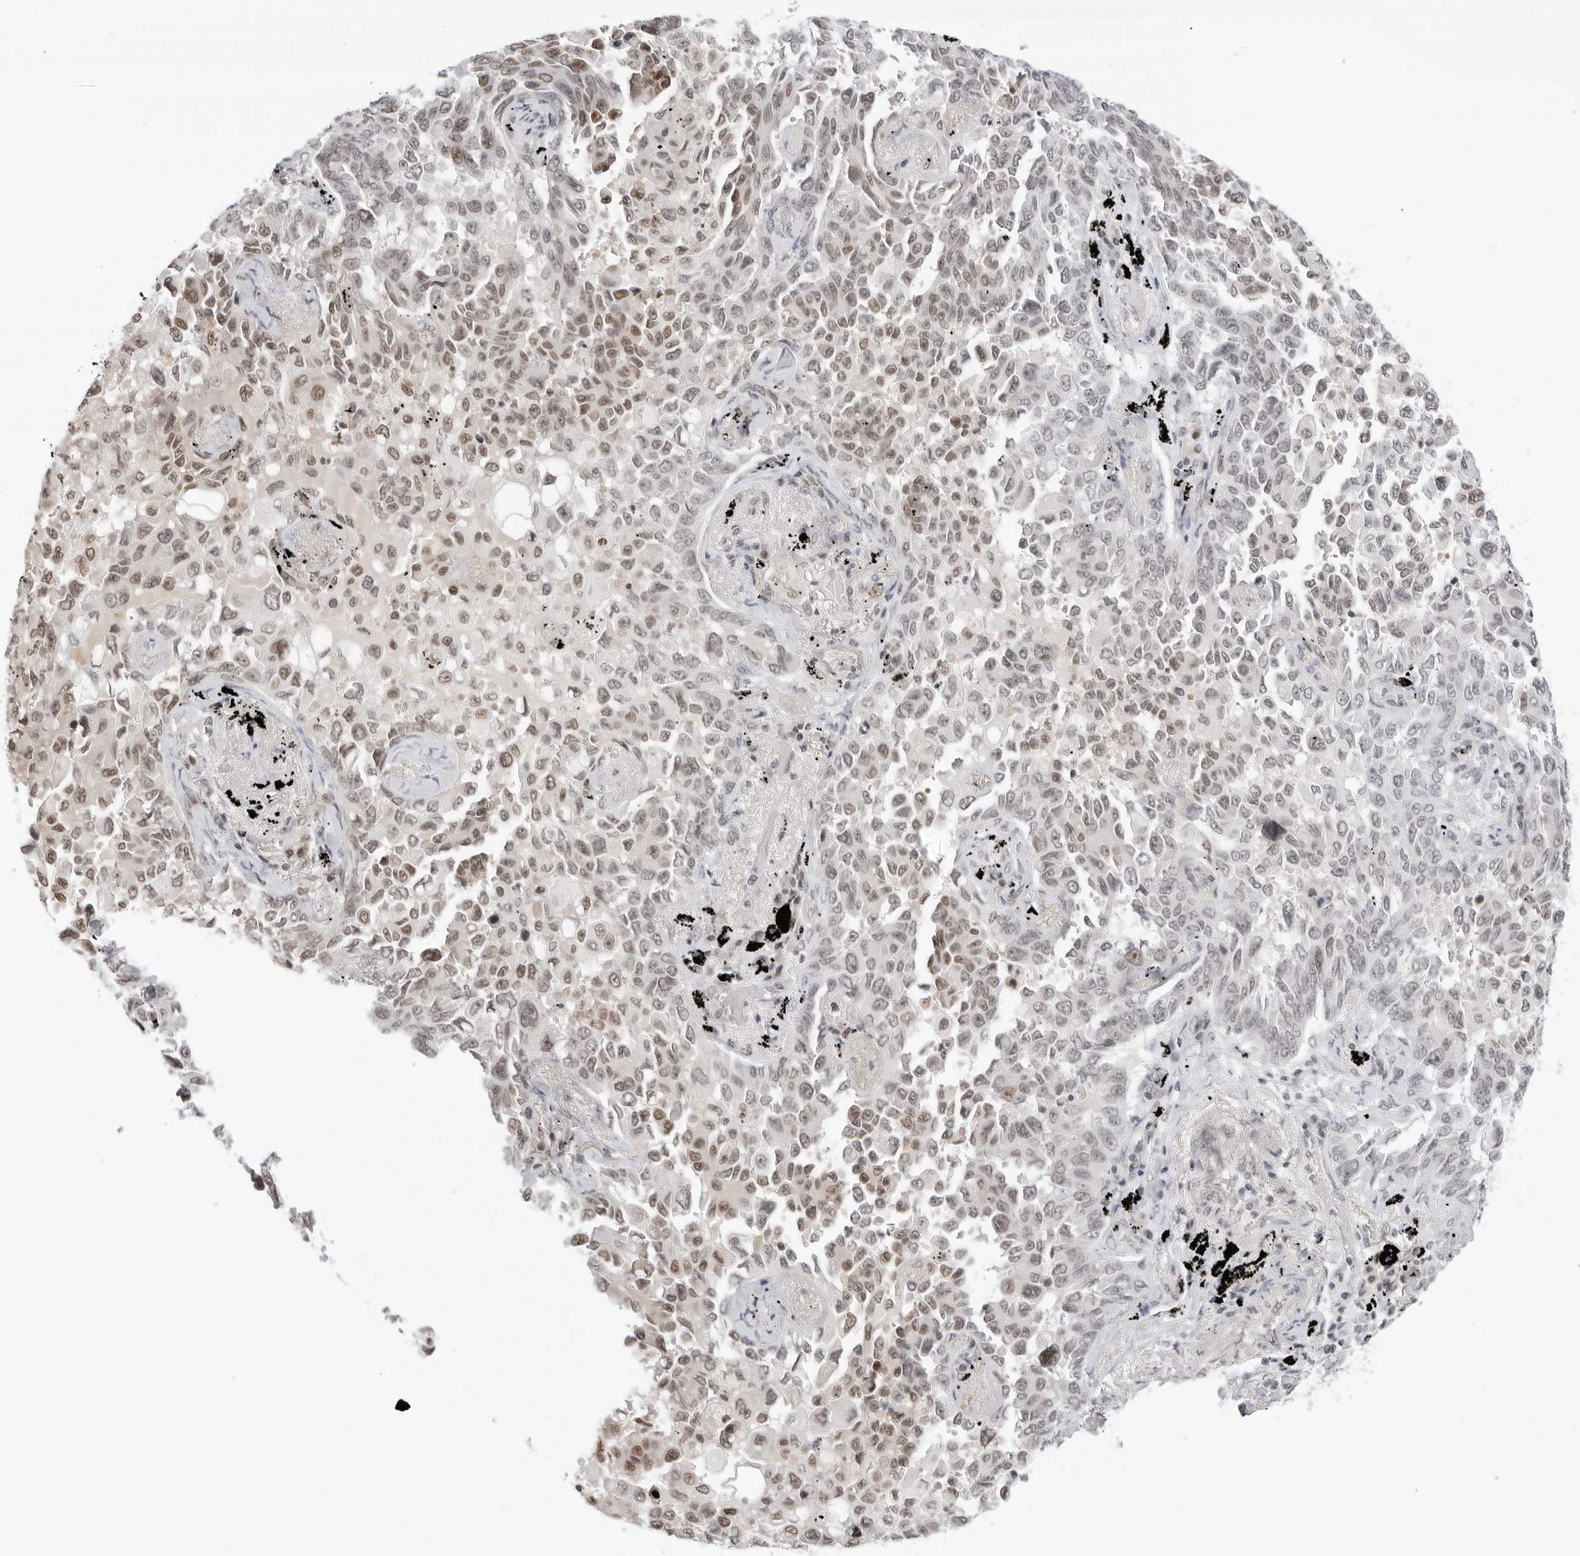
{"staining": {"intensity": "moderate", "quantity": "25%-75%", "location": "nuclear"}, "tissue": "lung cancer", "cell_type": "Tumor cells", "image_type": "cancer", "snomed": [{"axis": "morphology", "description": "Adenocarcinoma, NOS"}, {"axis": "topography", "description": "Lung"}], "caption": "Human lung cancer stained with a brown dye reveals moderate nuclear positive expression in about 25%-75% of tumor cells.", "gene": "MSH6", "patient": {"sex": "female", "age": 67}}